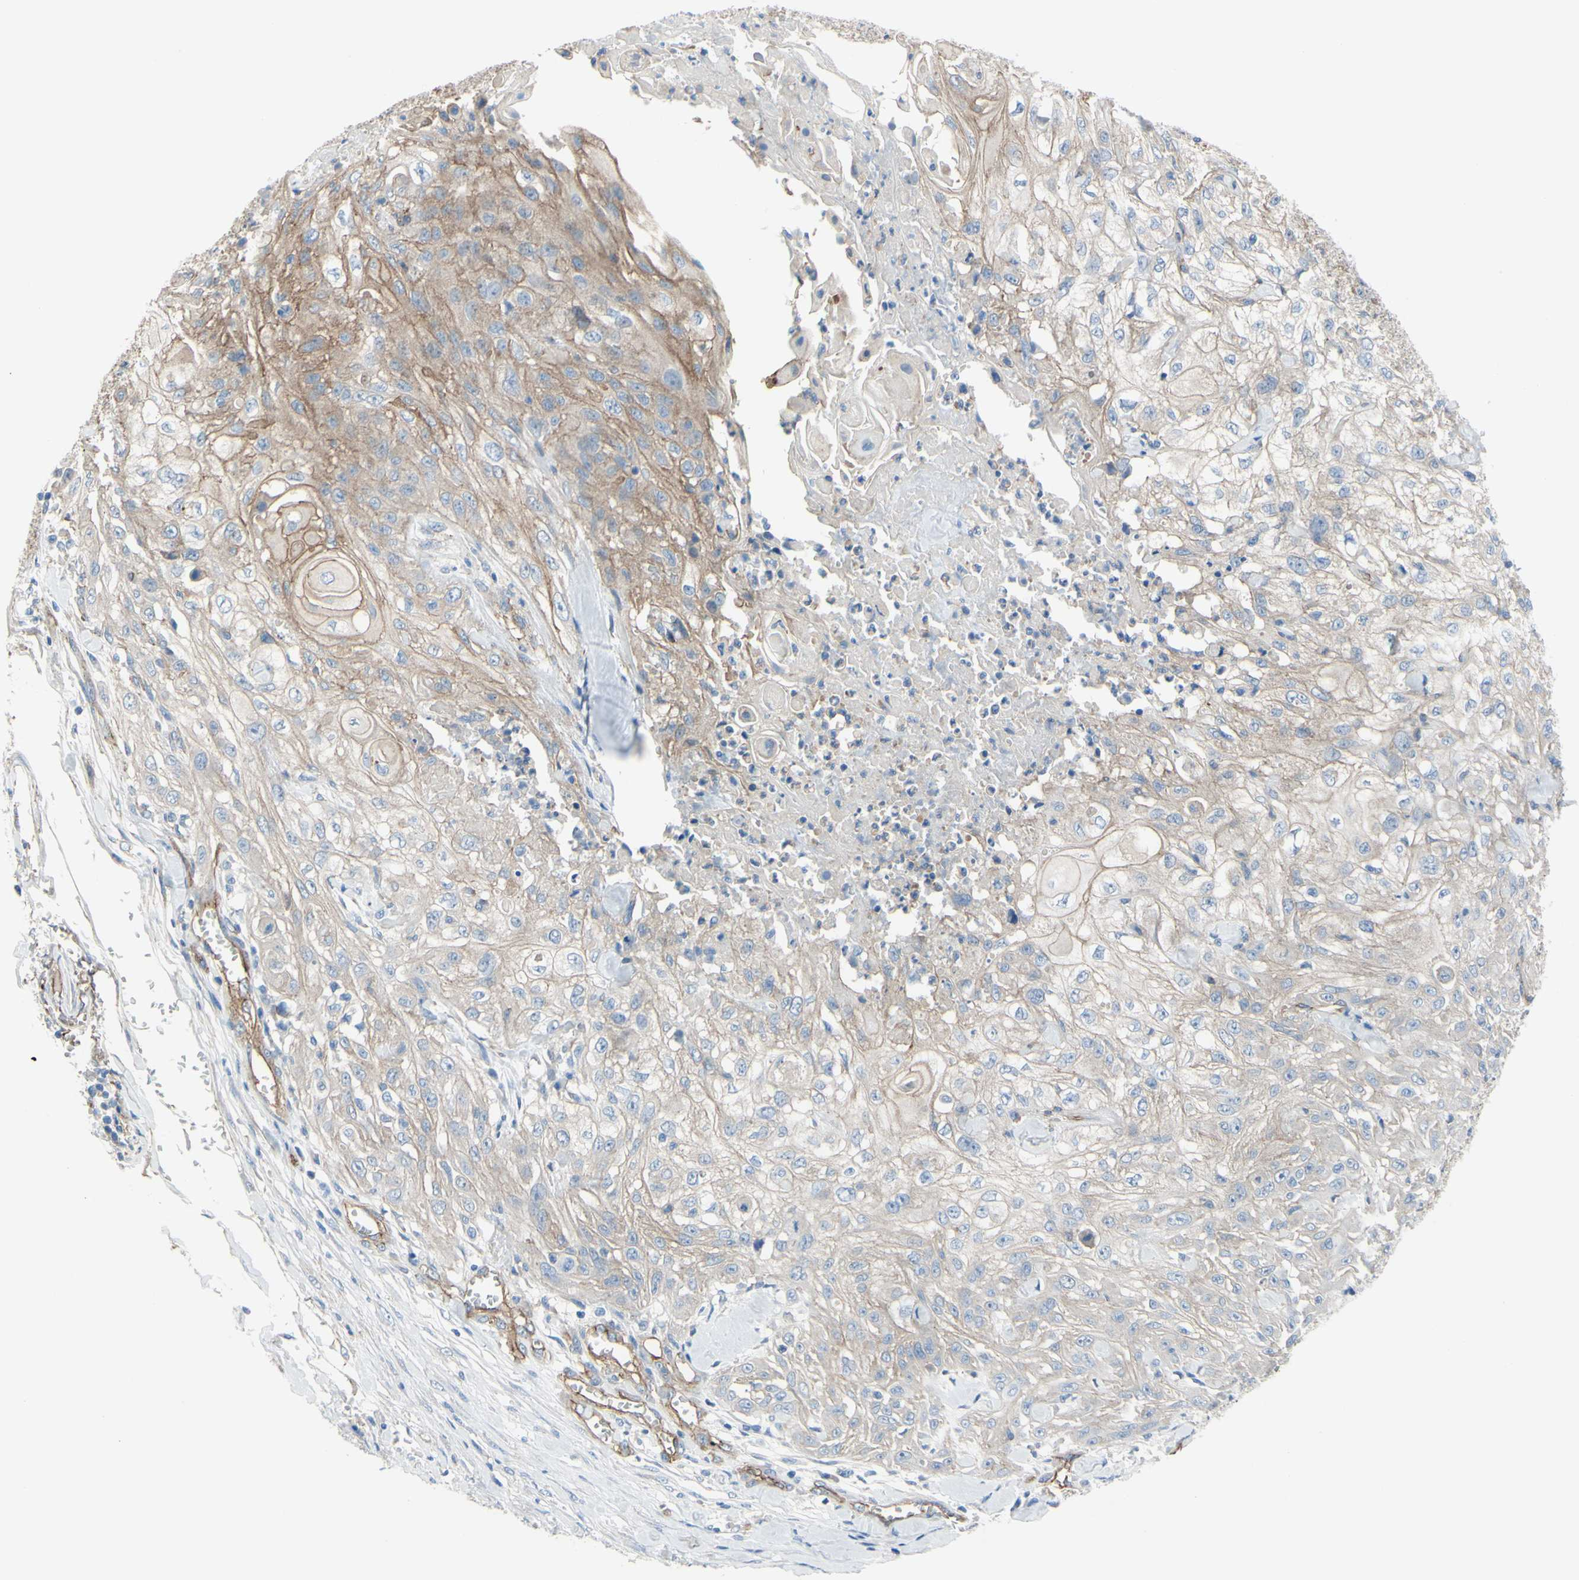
{"staining": {"intensity": "moderate", "quantity": ">75%", "location": "cytoplasmic/membranous"}, "tissue": "skin cancer", "cell_type": "Tumor cells", "image_type": "cancer", "snomed": [{"axis": "morphology", "description": "Squamous cell carcinoma, NOS"}, {"axis": "morphology", "description": "Squamous cell carcinoma, metastatic, NOS"}, {"axis": "topography", "description": "Skin"}, {"axis": "topography", "description": "Lymph node"}], "caption": "IHC of human skin cancer (metastatic squamous cell carcinoma) exhibits medium levels of moderate cytoplasmic/membranous positivity in approximately >75% of tumor cells. Nuclei are stained in blue.", "gene": "TPBG", "patient": {"sex": "male", "age": 75}}